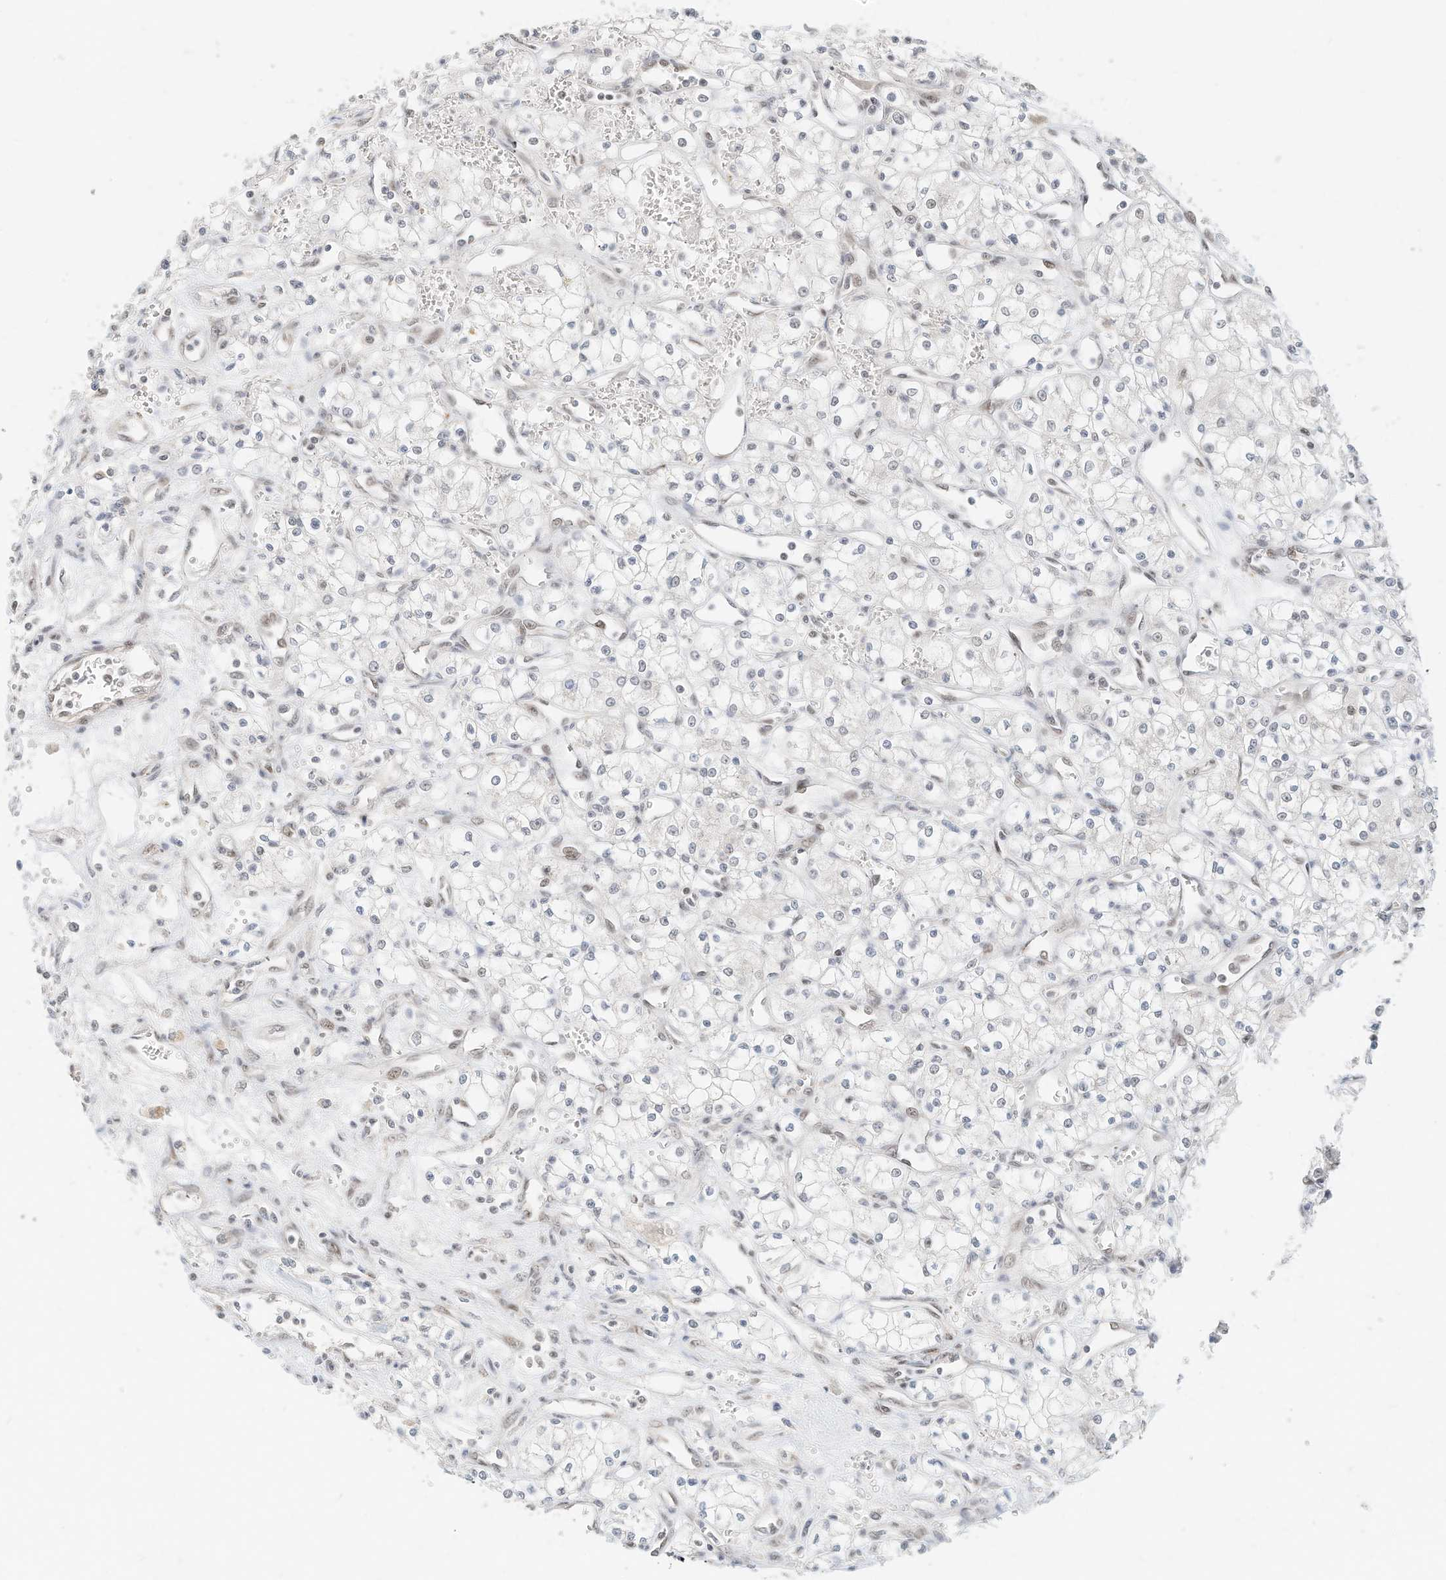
{"staining": {"intensity": "negative", "quantity": "none", "location": "none"}, "tissue": "renal cancer", "cell_type": "Tumor cells", "image_type": "cancer", "snomed": [{"axis": "morphology", "description": "Adenocarcinoma, NOS"}, {"axis": "topography", "description": "Kidney"}], "caption": "Protein analysis of renal cancer demonstrates no significant expression in tumor cells.", "gene": "OGT", "patient": {"sex": "male", "age": 59}}